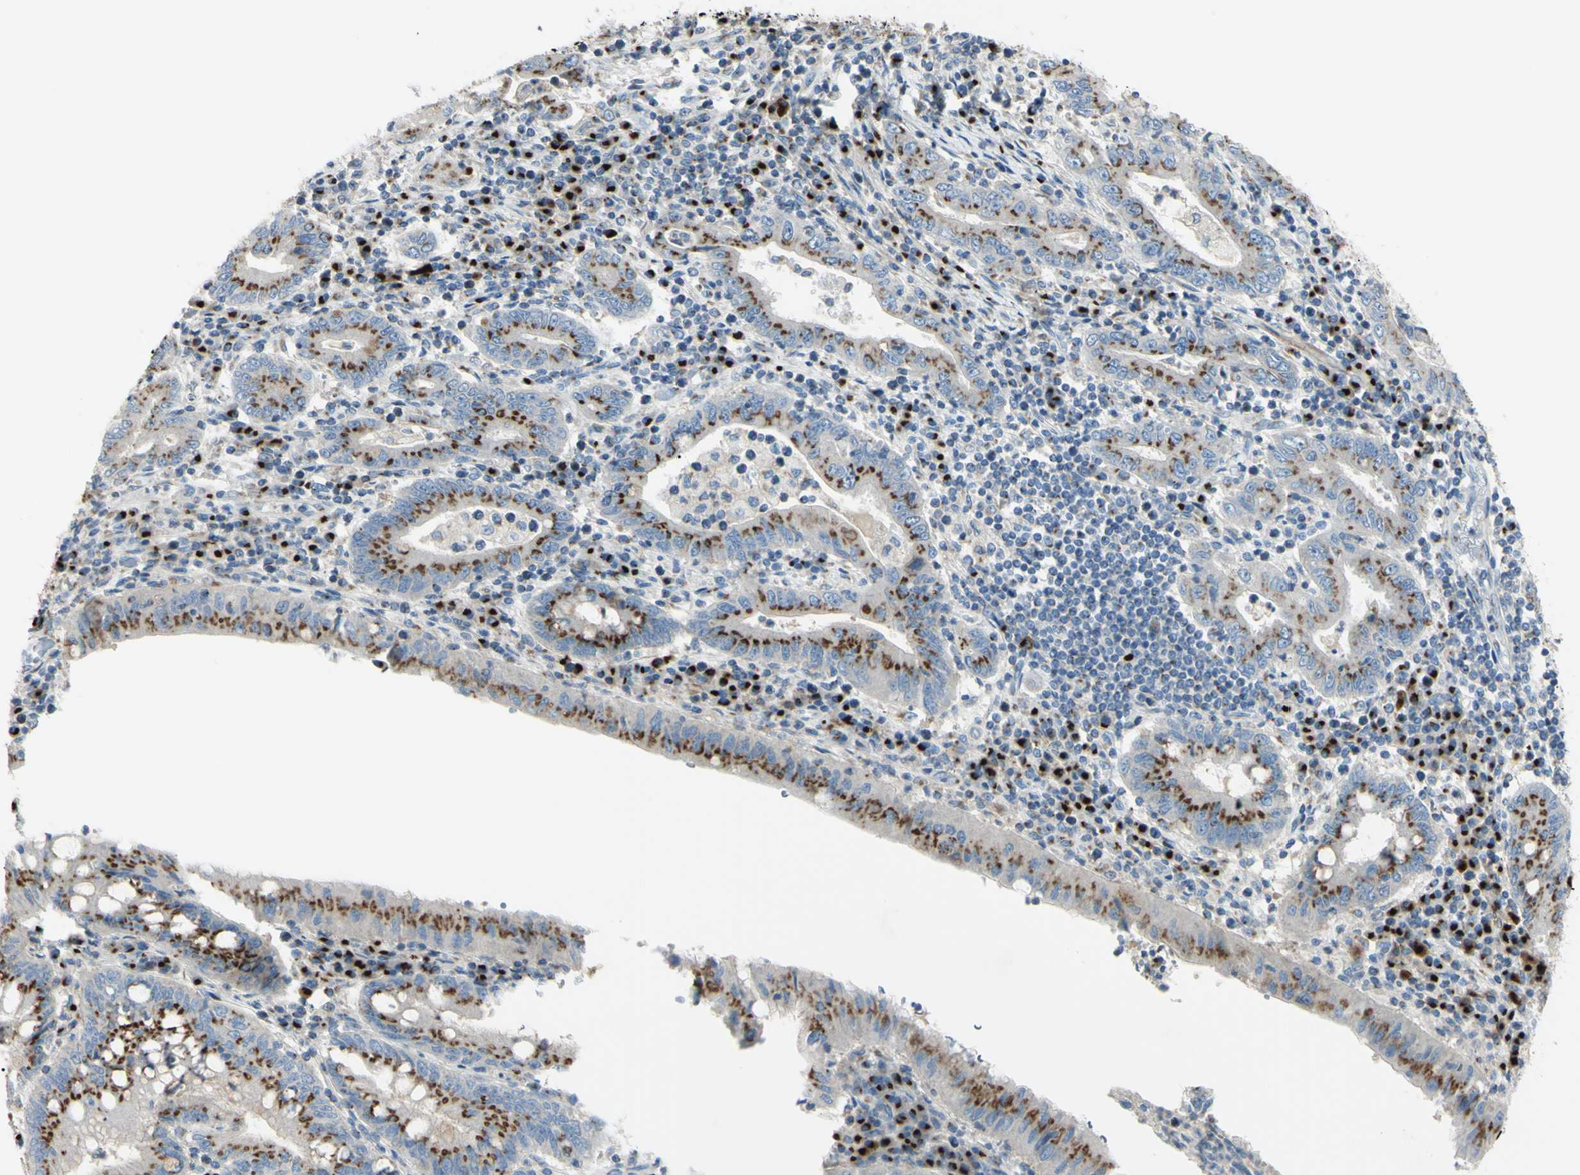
{"staining": {"intensity": "moderate", "quantity": ">75%", "location": "cytoplasmic/membranous"}, "tissue": "stomach cancer", "cell_type": "Tumor cells", "image_type": "cancer", "snomed": [{"axis": "morphology", "description": "Normal tissue, NOS"}, {"axis": "morphology", "description": "Adenocarcinoma, NOS"}, {"axis": "topography", "description": "Esophagus"}, {"axis": "topography", "description": "Stomach, upper"}, {"axis": "topography", "description": "Peripheral nerve tissue"}], "caption": "This histopathology image displays adenocarcinoma (stomach) stained with immunohistochemistry to label a protein in brown. The cytoplasmic/membranous of tumor cells show moderate positivity for the protein. Nuclei are counter-stained blue.", "gene": "B4GALT3", "patient": {"sex": "male", "age": 62}}